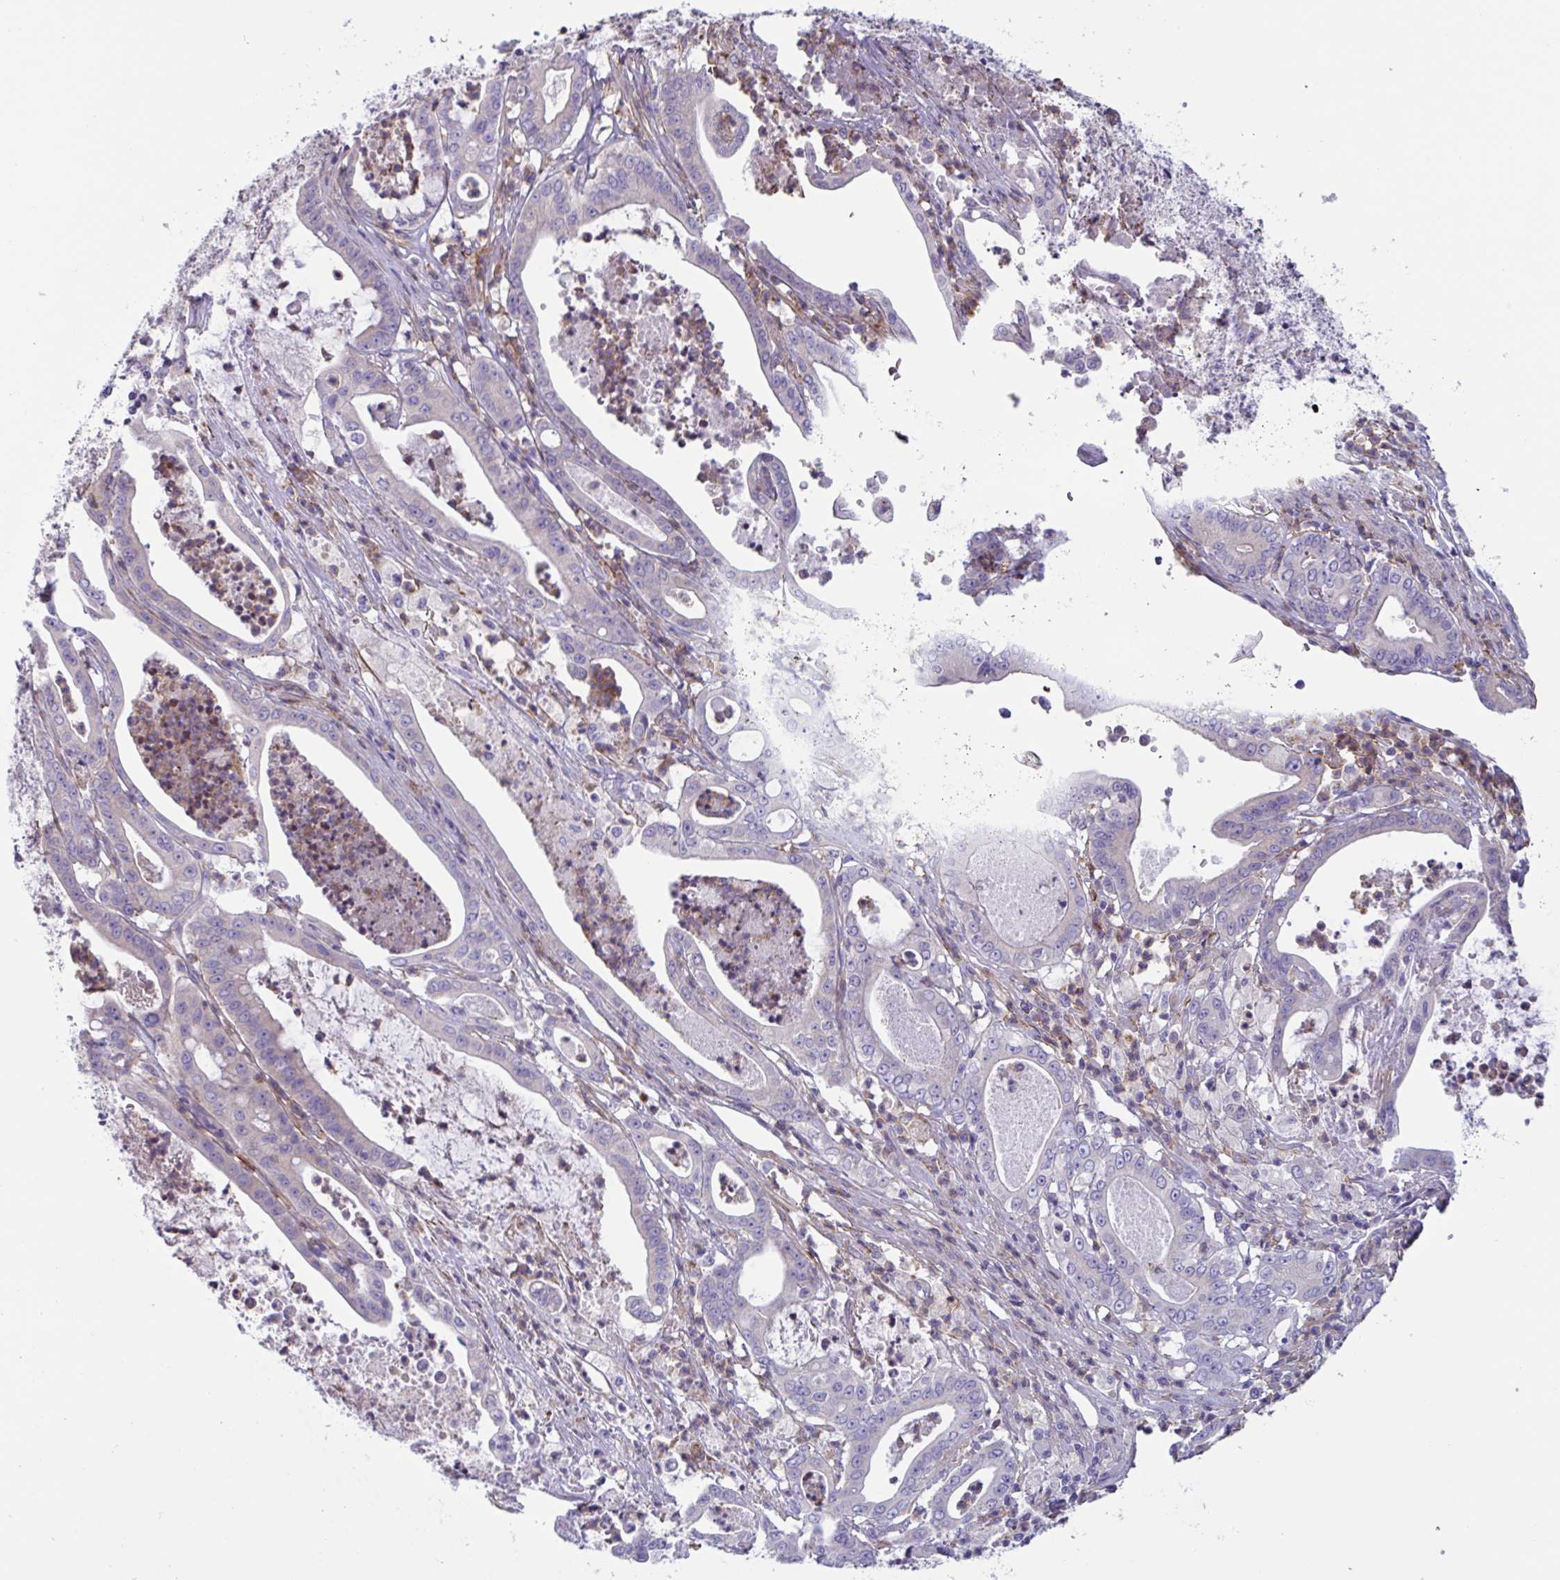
{"staining": {"intensity": "negative", "quantity": "none", "location": "none"}, "tissue": "pancreatic cancer", "cell_type": "Tumor cells", "image_type": "cancer", "snomed": [{"axis": "morphology", "description": "Adenocarcinoma, NOS"}, {"axis": "topography", "description": "Pancreas"}], "caption": "Immunohistochemical staining of human pancreatic cancer (adenocarcinoma) displays no significant positivity in tumor cells.", "gene": "OXLD1", "patient": {"sex": "male", "age": 71}}